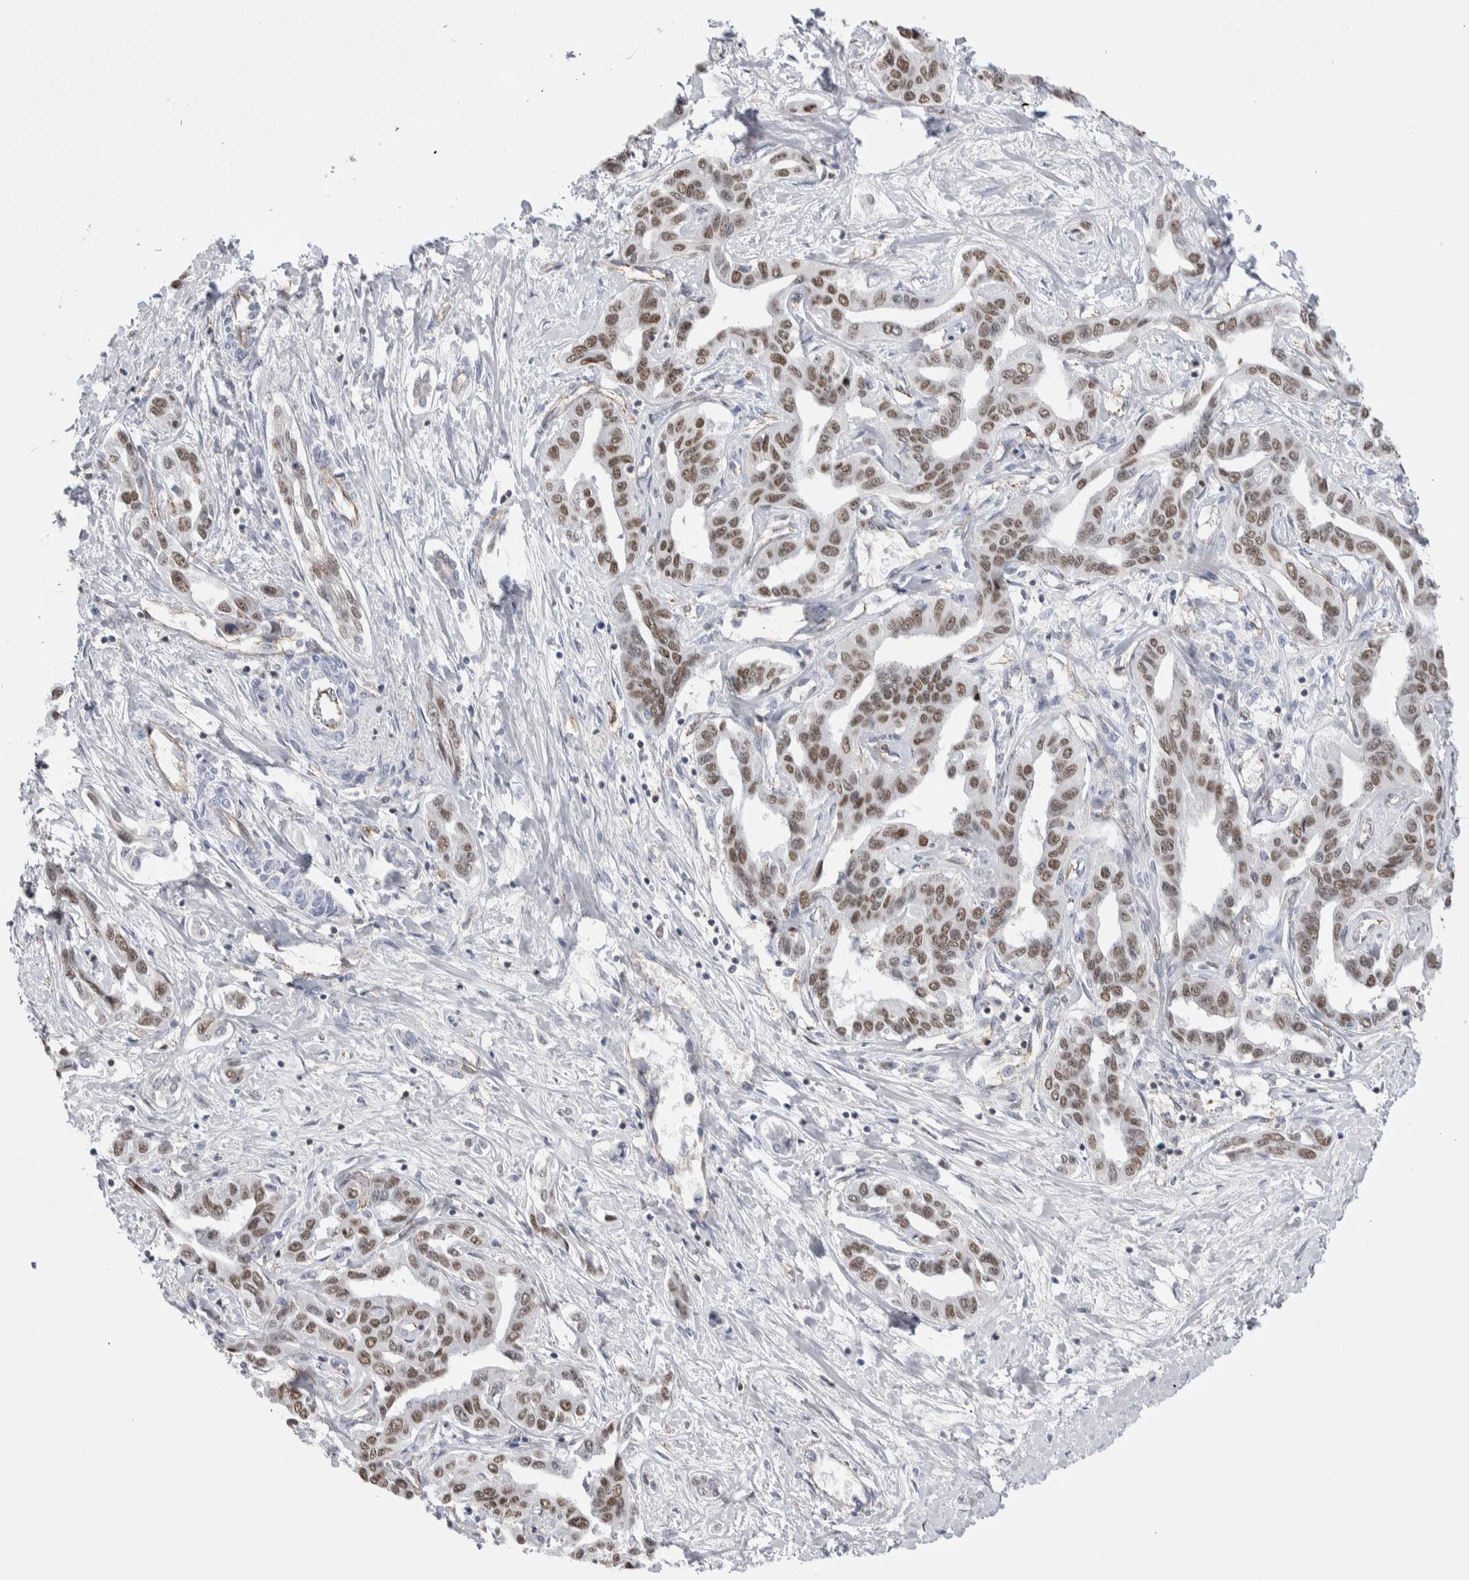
{"staining": {"intensity": "moderate", "quantity": ">75%", "location": "nuclear"}, "tissue": "liver cancer", "cell_type": "Tumor cells", "image_type": "cancer", "snomed": [{"axis": "morphology", "description": "Cholangiocarcinoma"}, {"axis": "topography", "description": "Liver"}], "caption": "Tumor cells display moderate nuclear staining in about >75% of cells in liver cholangiocarcinoma.", "gene": "ZBTB49", "patient": {"sex": "male", "age": 59}}